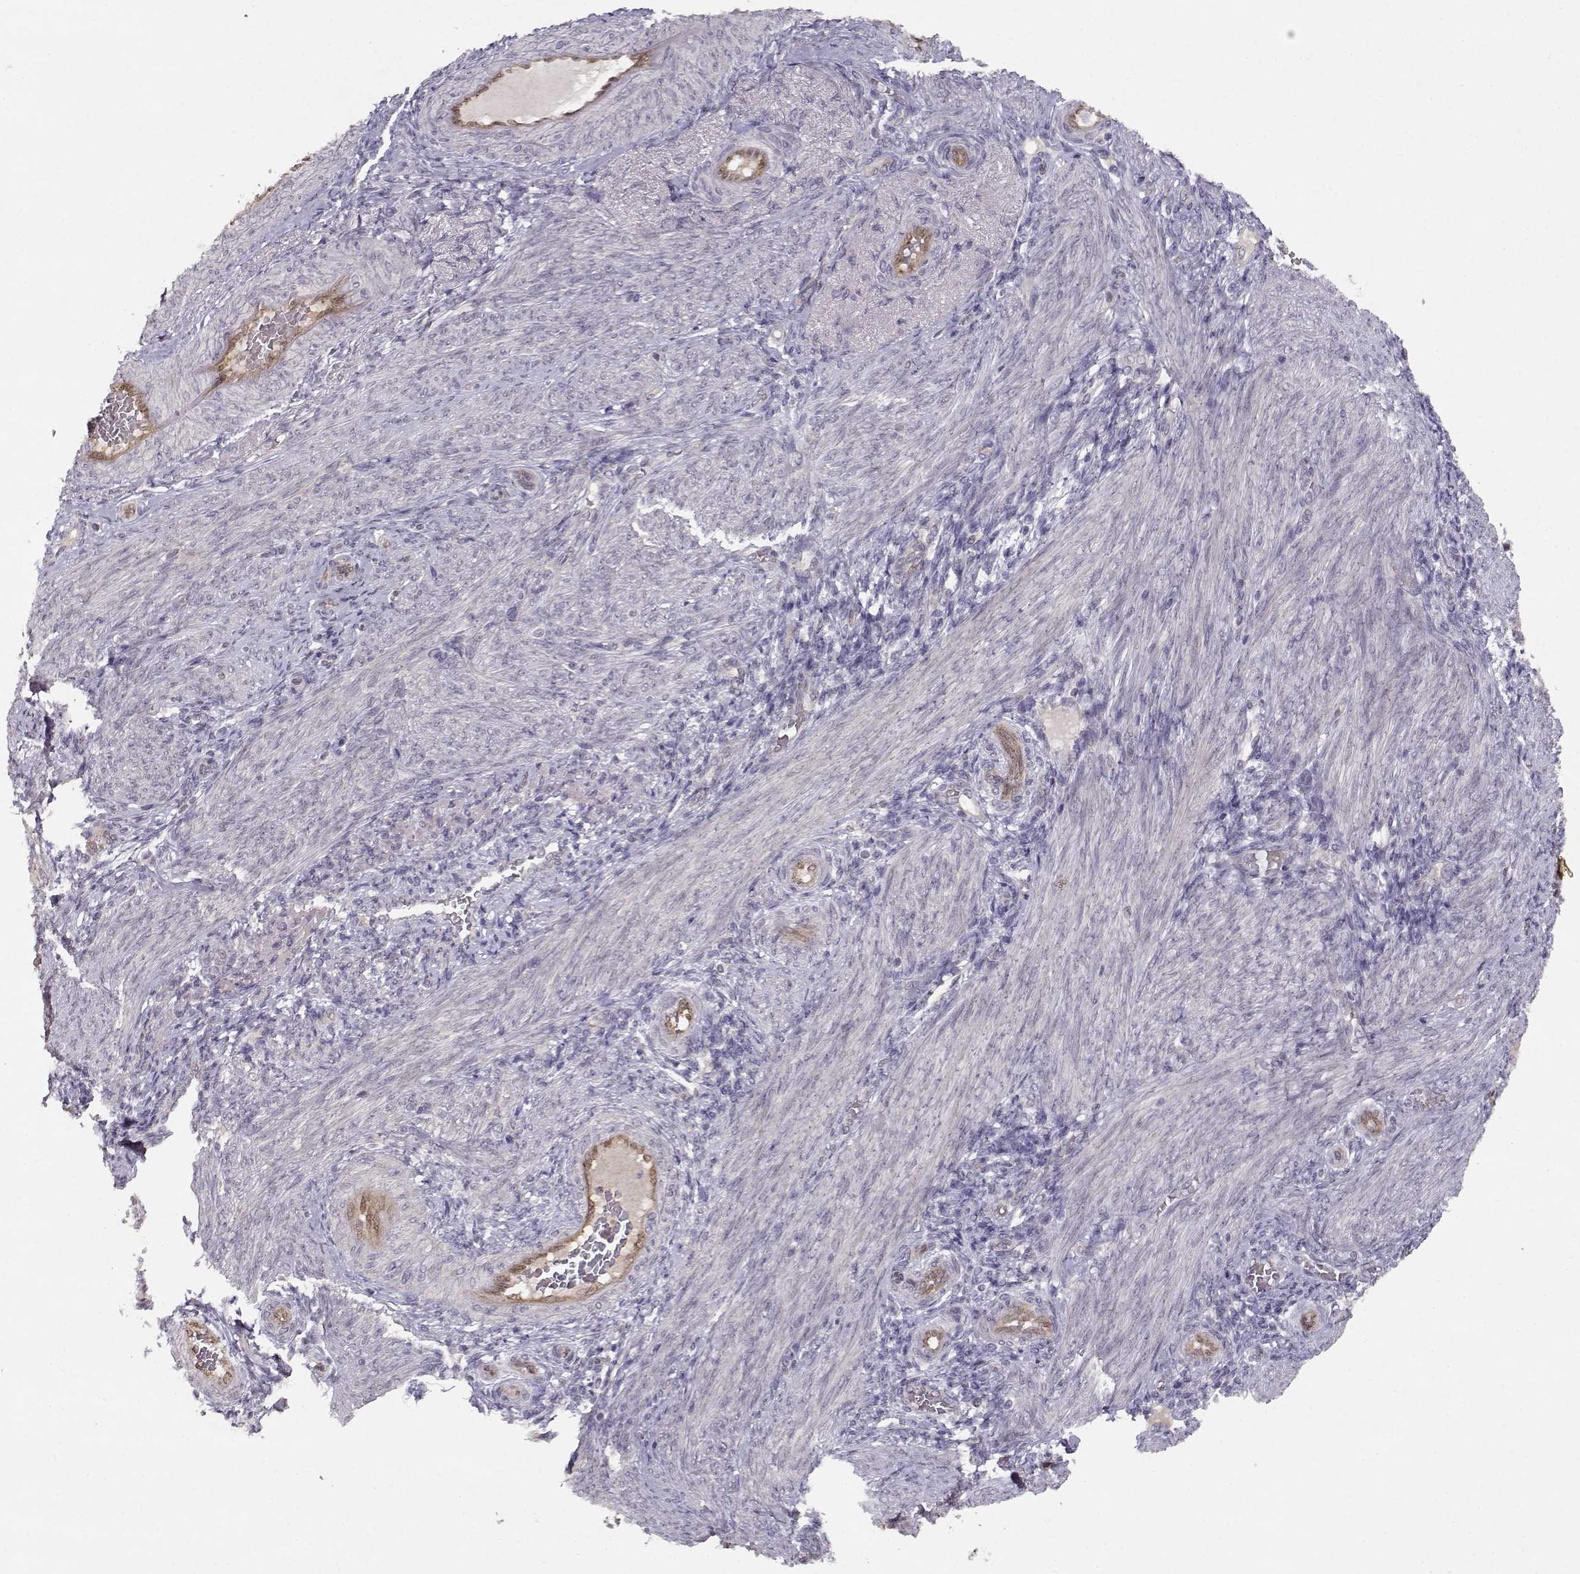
{"staining": {"intensity": "negative", "quantity": "none", "location": "none"}, "tissue": "endometrium", "cell_type": "Cells in endometrial stroma", "image_type": "normal", "snomed": [{"axis": "morphology", "description": "Normal tissue, NOS"}, {"axis": "topography", "description": "Endometrium"}], "caption": "Cells in endometrial stroma show no significant staining in normal endometrium.", "gene": "BMX", "patient": {"sex": "female", "age": 39}}